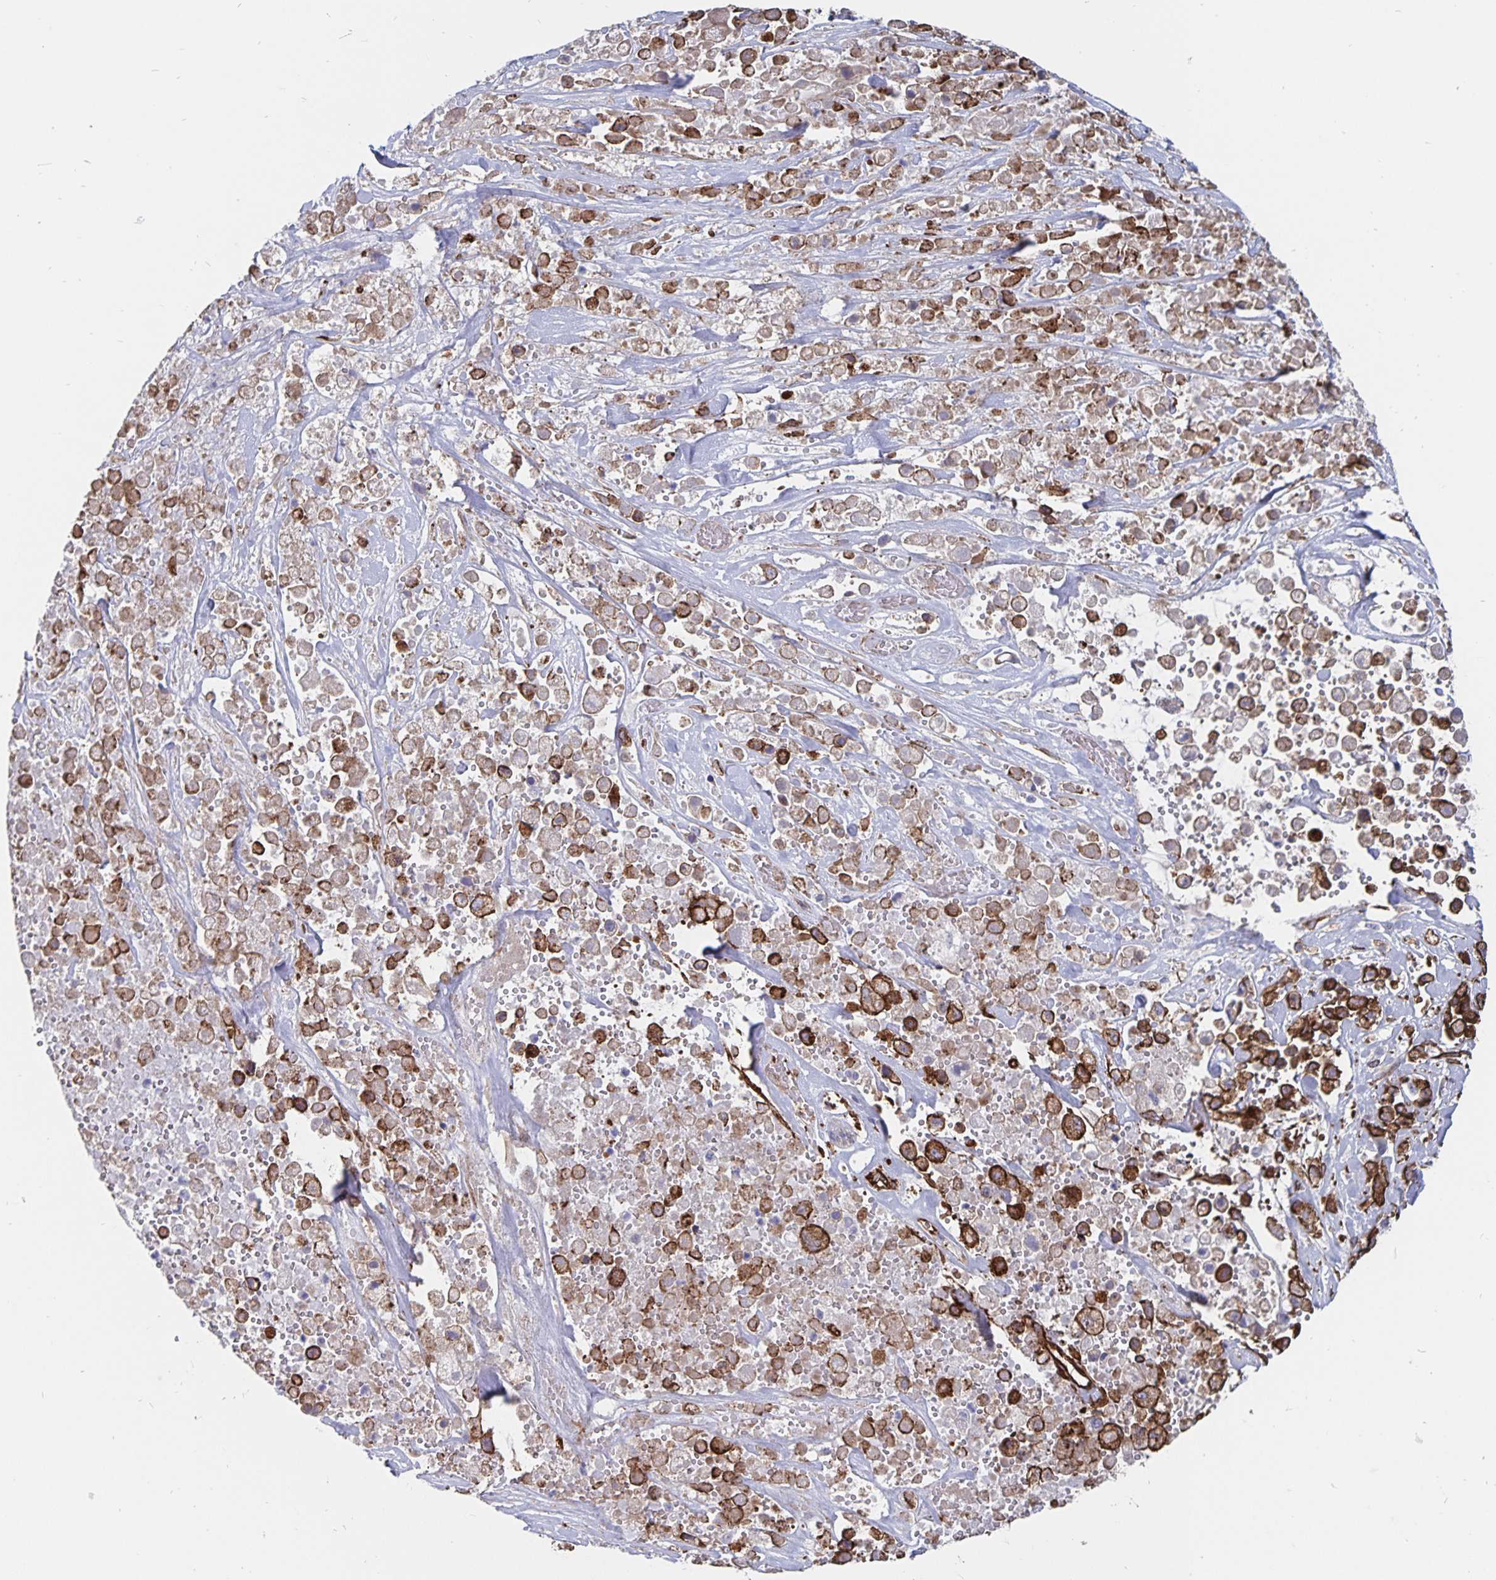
{"staining": {"intensity": "strong", "quantity": ">75%", "location": "cytoplasmic/membranous"}, "tissue": "pancreatic cancer", "cell_type": "Tumor cells", "image_type": "cancer", "snomed": [{"axis": "morphology", "description": "Adenocarcinoma, NOS"}, {"axis": "topography", "description": "Pancreas"}], "caption": "A photomicrograph of pancreatic cancer stained for a protein exhibits strong cytoplasmic/membranous brown staining in tumor cells.", "gene": "DCHS2", "patient": {"sex": "male", "age": 44}}